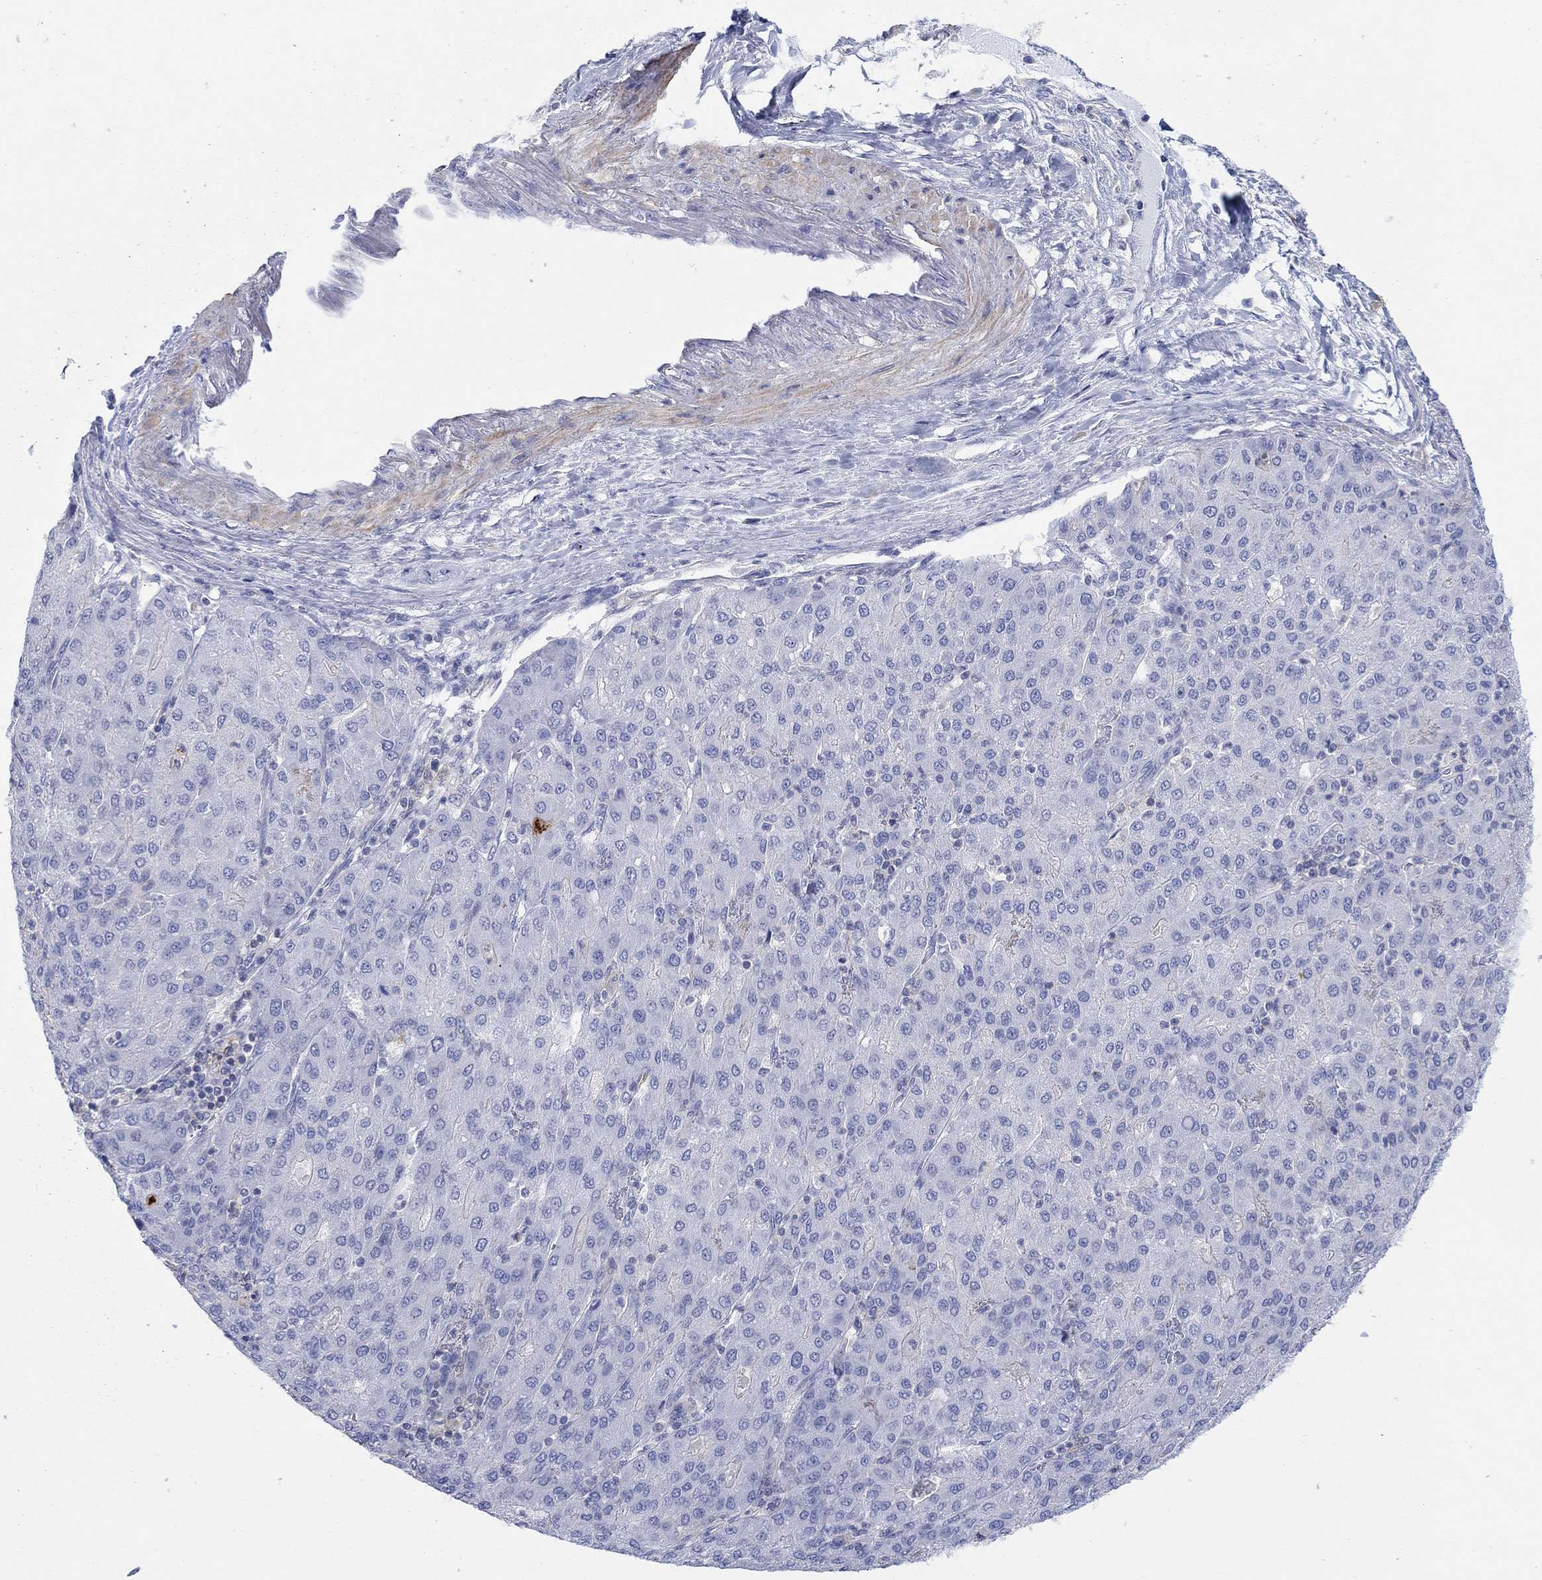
{"staining": {"intensity": "negative", "quantity": "none", "location": "none"}, "tissue": "liver cancer", "cell_type": "Tumor cells", "image_type": "cancer", "snomed": [{"axis": "morphology", "description": "Carcinoma, Hepatocellular, NOS"}, {"axis": "topography", "description": "Liver"}], "caption": "Liver cancer was stained to show a protein in brown. There is no significant expression in tumor cells.", "gene": "PPIL6", "patient": {"sex": "male", "age": 65}}